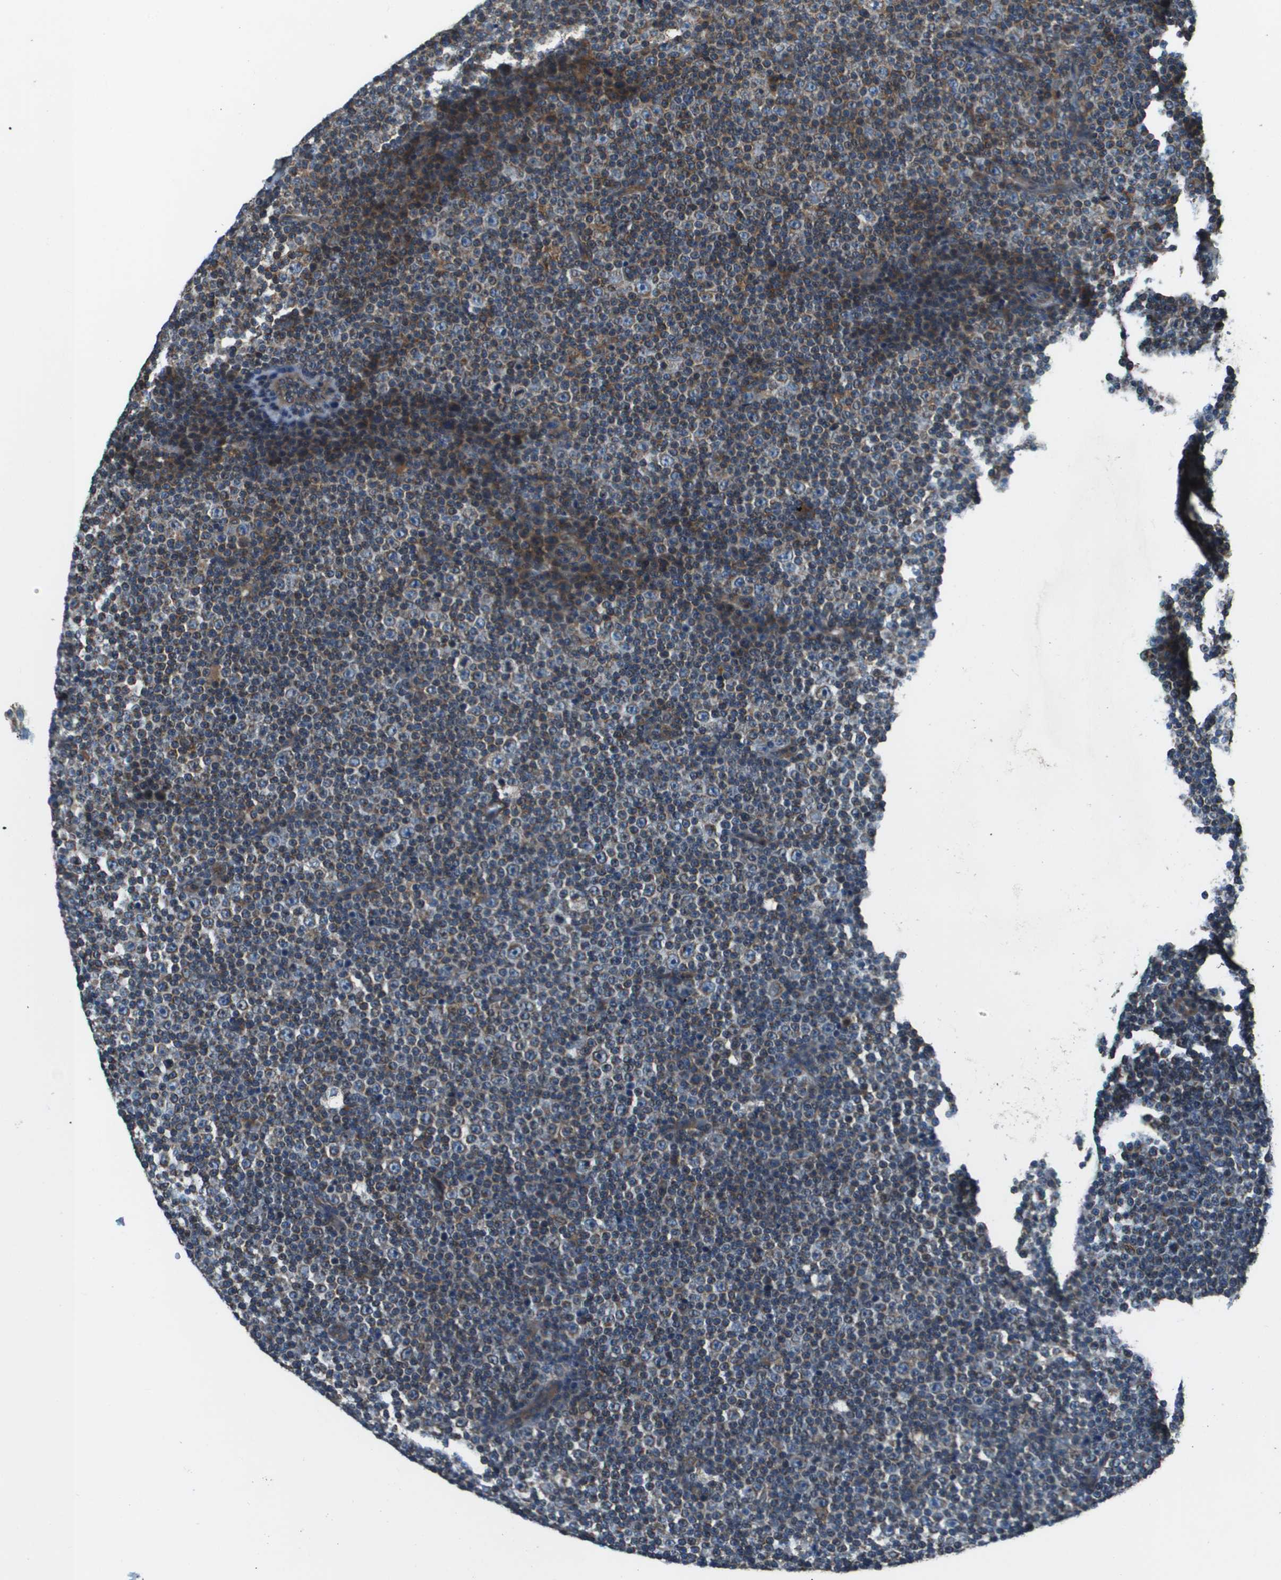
{"staining": {"intensity": "weak", "quantity": "<25%", "location": "cytoplasmic/membranous"}, "tissue": "lymphoma", "cell_type": "Tumor cells", "image_type": "cancer", "snomed": [{"axis": "morphology", "description": "Malignant lymphoma, non-Hodgkin's type, Low grade"}, {"axis": "topography", "description": "Lymph node"}], "caption": "Immunohistochemical staining of malignant lymphoma, non-Hodgkin's type (low-grade) demonstrates no significant positivity in tumor cells.", "gene": "TMEM51", "patient": {"sex": "female", "age": 67}}